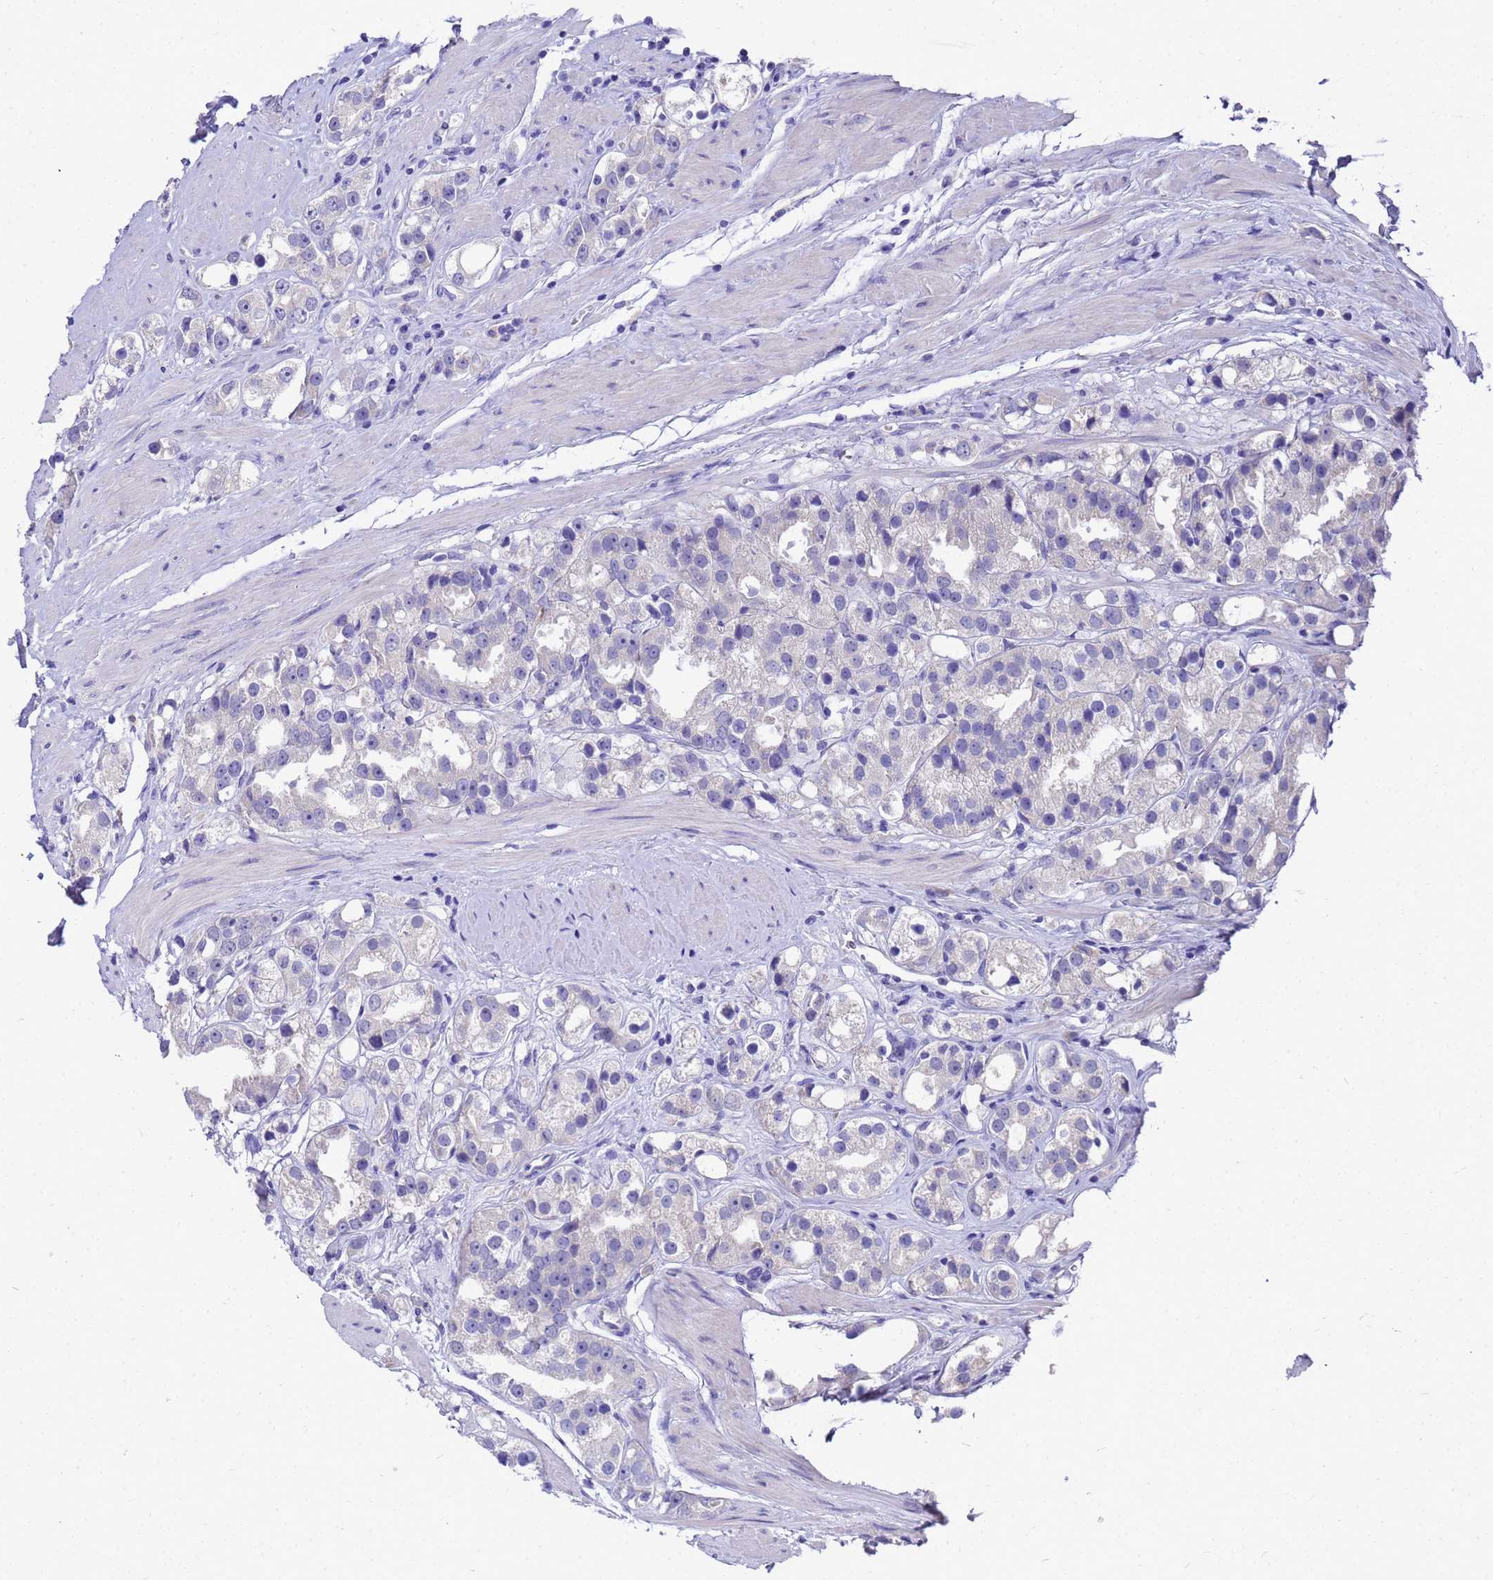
{"staining": {"intensity": "negative", "quantity": "none", "location": "none"}, "tissue": "prostate cancer", "cell_type": "Tumor cells", "image_type": "cancer", "snomed": [{"axis": "morphology", "description": "Adenocarcinoma, NOS"}, {"axis": "topography", "description": "Prostate"}], "caption": "Prostate adenocarcinoma was stained to show a protein in brown. There is no significant positivity in tumor cells.", "gene": "MS4A13", "patient": {"sex": "male", "age": 79}}